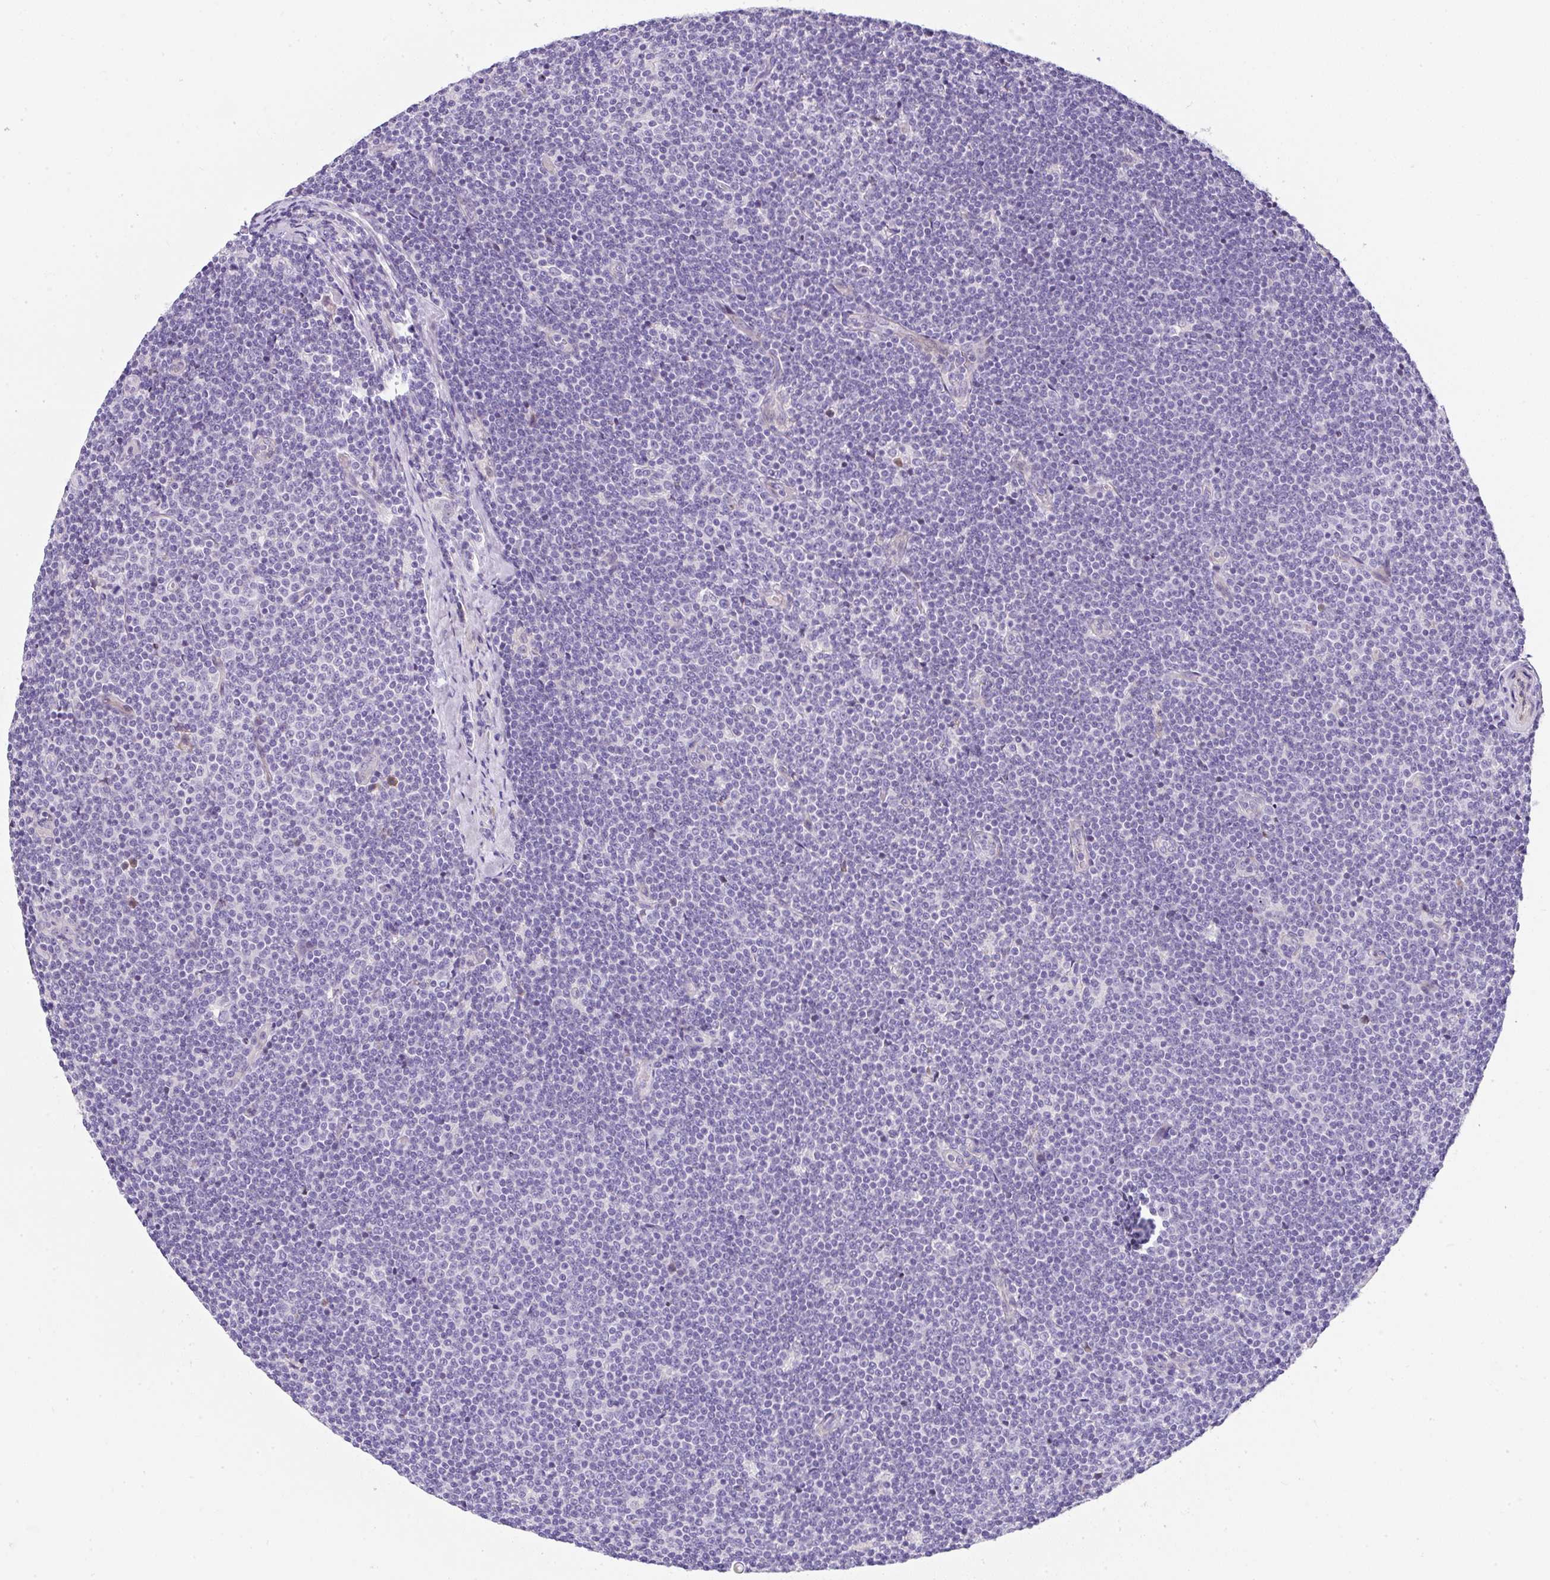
{"staining": {"intensity": "negative", "quantity": "none", "location": "none"}, "tissue": "lymphoma", "cell_type": "Tumor cells", "image_type": "cancer", "snomed": [{"axis": "morphology", "description": "Malignant lymphoma, non-Hodgkin's type, Low grade"}, {"axis": "topography", "description": "Lymph node"}], "caption": "Tumor cells show no significant protein positivity in malignant lymphoma, non-Hodgkin's type (low-grade).", "gene": "DTX4", "patient": {"sex": "male", "age": 48}}